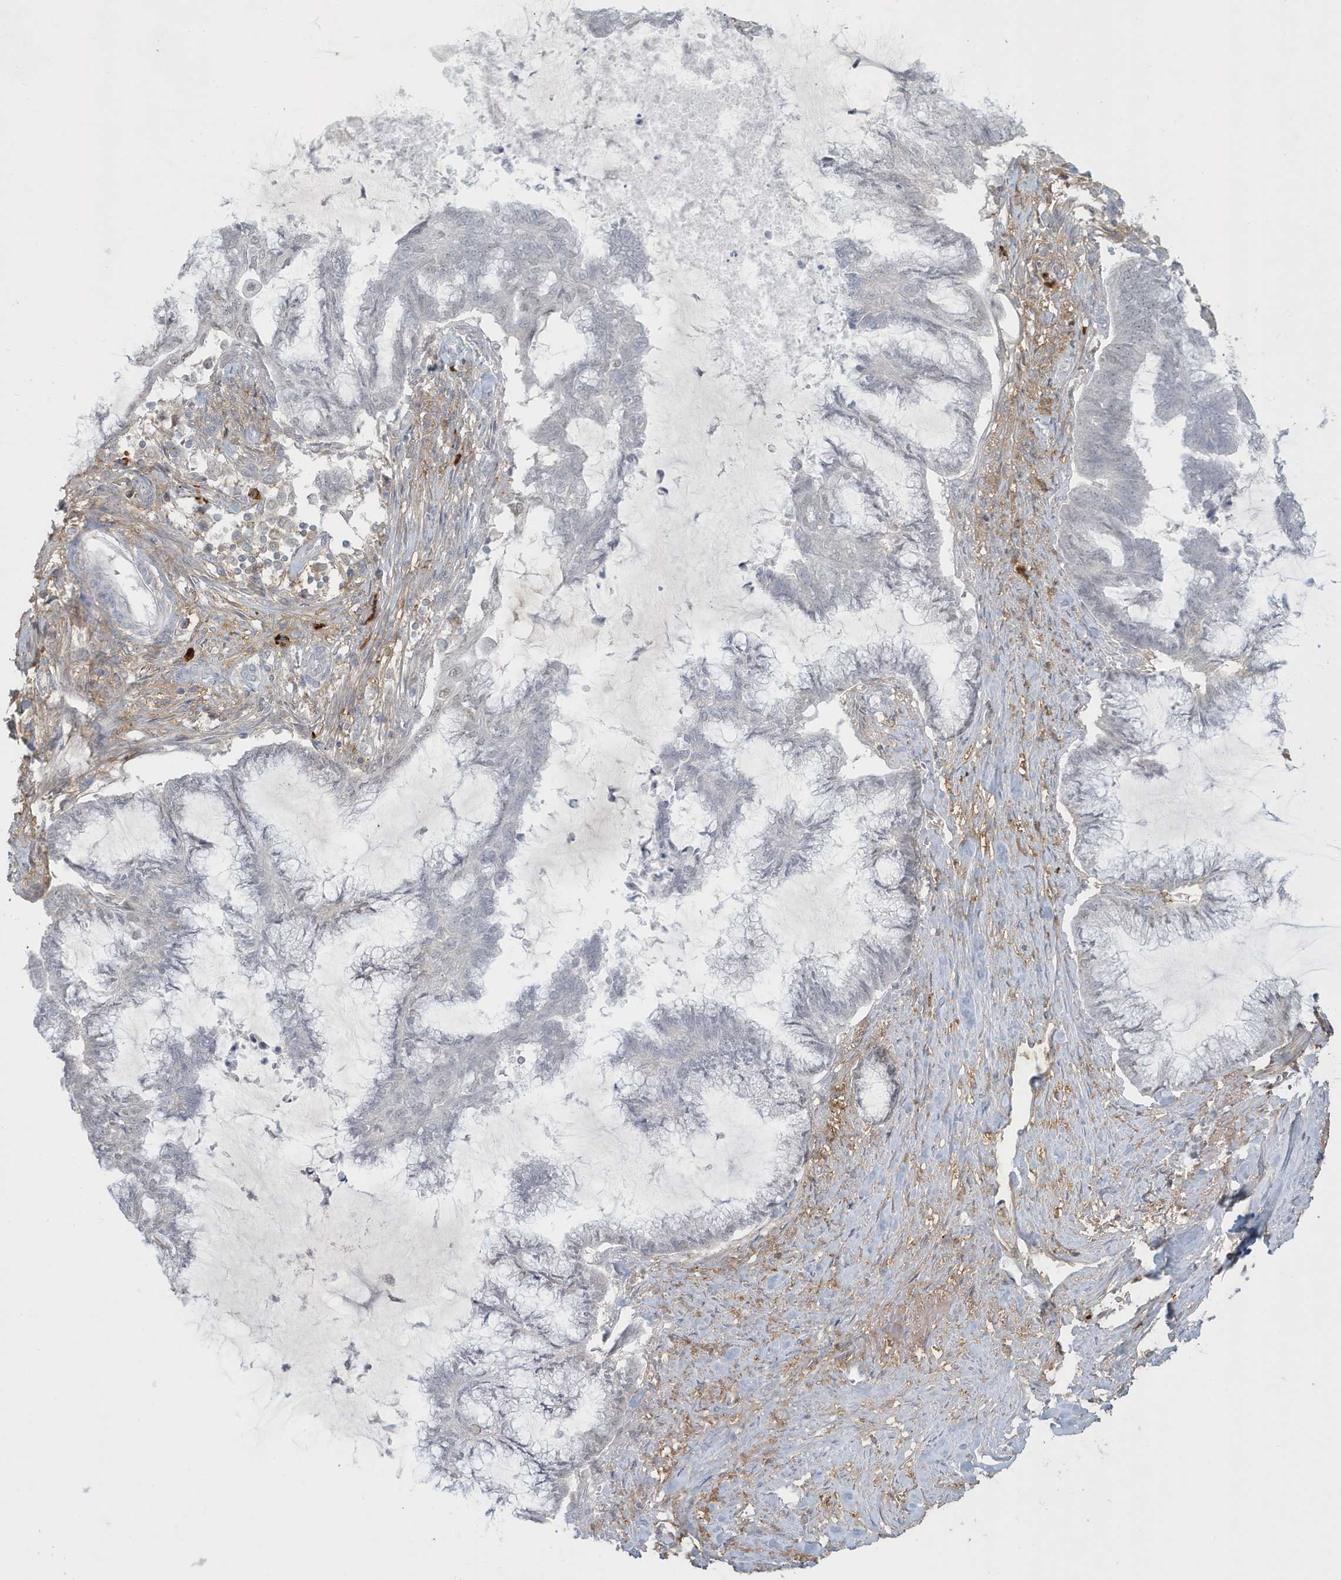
{"staining": {"intensity": "negative", "quantity": "none", "location": "none"}, "tissue": "endometrial cancer", "cell_type": "Tumor cells", "image_type": "cancer", "snomed": [{"axis": "morphology", "description": "Adenocarcinoma, NOS"}, {"axis": "topography", "description": "Endometrium"}], "caption": "Tumor cells show no significant protein positivity in adenocarcinoma (endometrial).", "gene": "HERC6", "patient": {"sex": "female", "age": 86}}